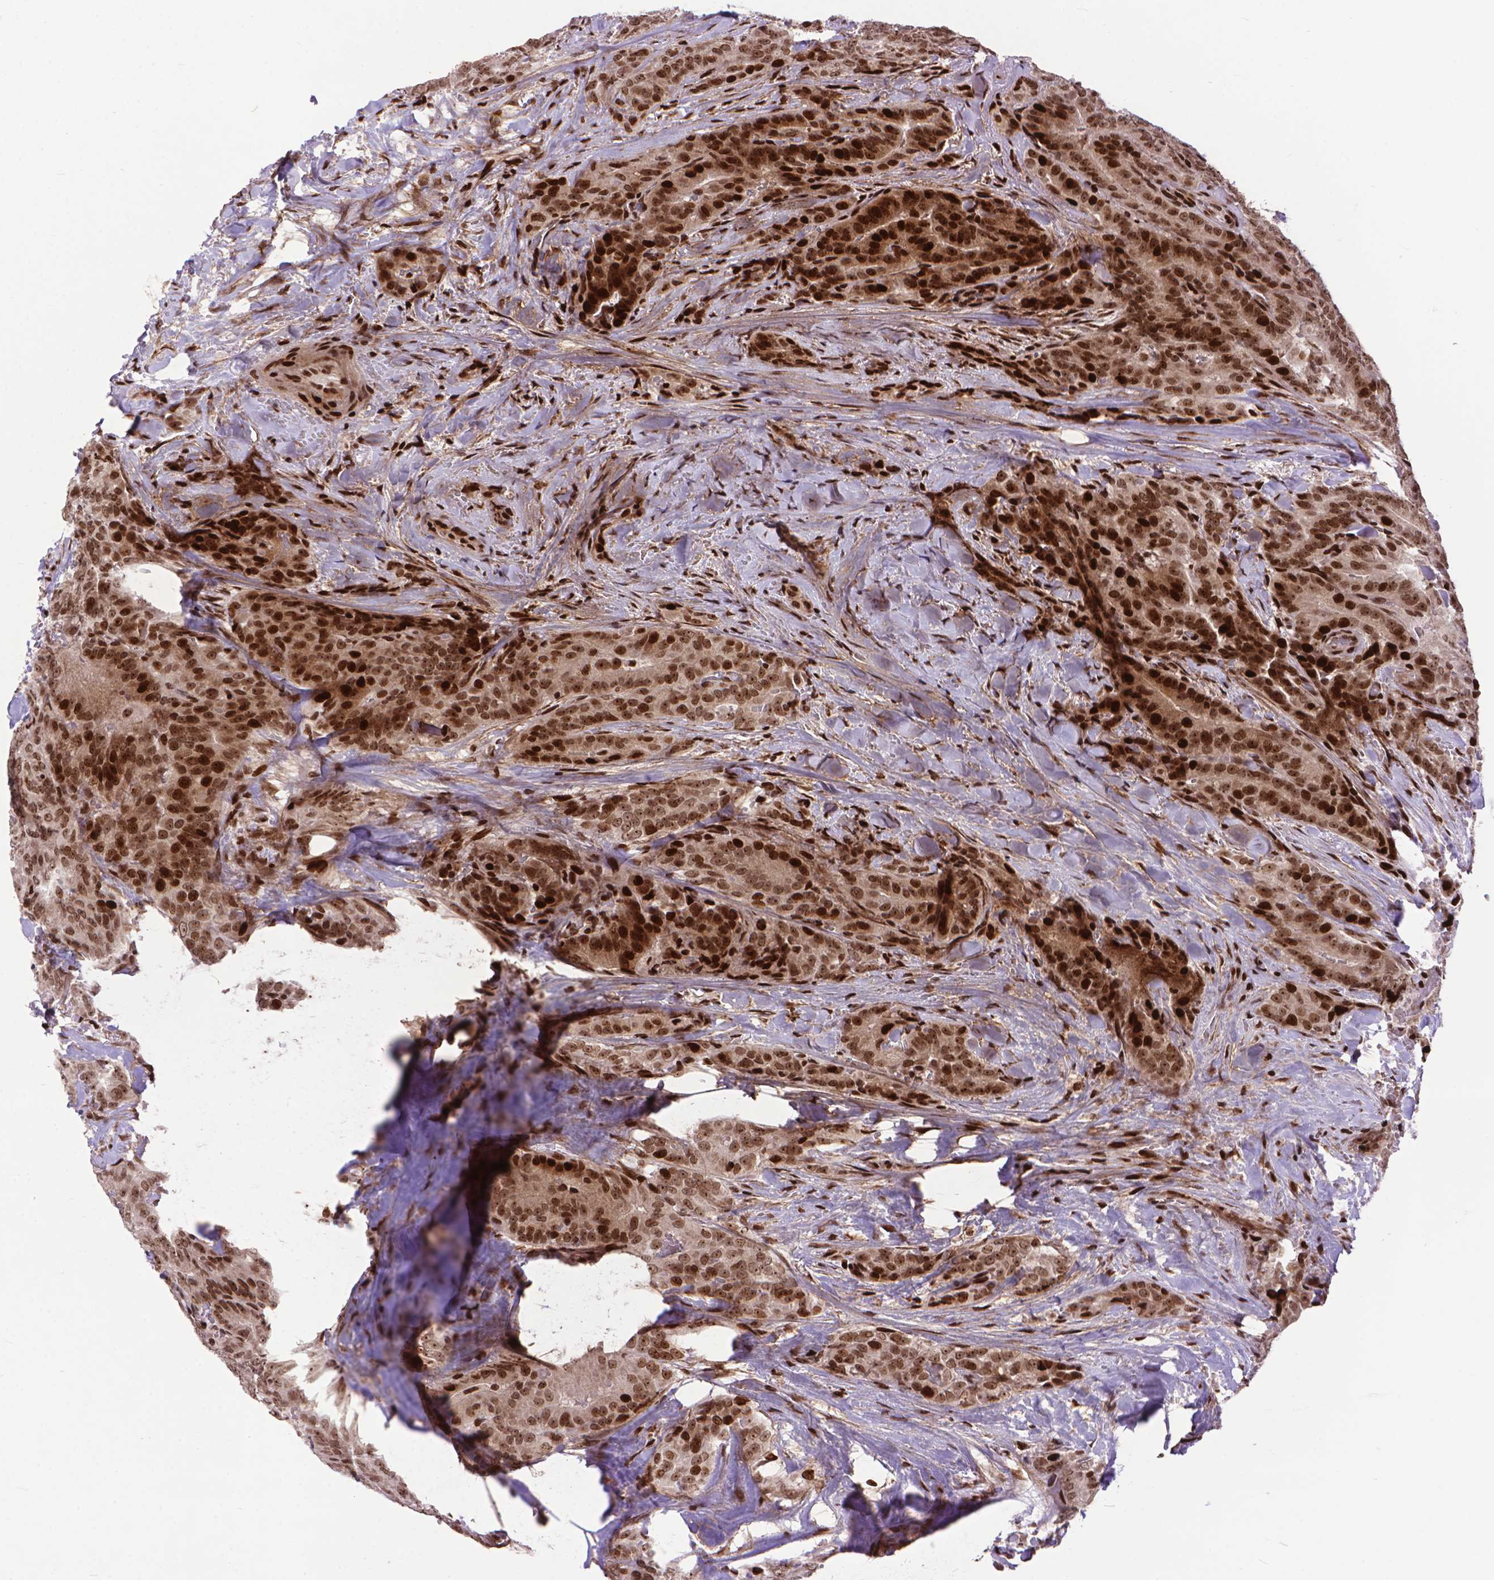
{"staining": {"intensity": "moderate", "quantity": ">75%", "location": "cytoplasmic/membranous,nuclear"}, "tissue": "thyroid cancer", "cell_type": "Tumor cells", "image_type": "cancer", "snomed": [{"axis": "morphology", "description": "Papillary adenocarcinoma, NOS"}, {"axis": "topography", "description": "Thyroid gland"}], "caption": "There is medium levels of moderate cytoplasmic/membranous and nuclear expression in tumor cells of thyroid papillary adenocarcinoma, as demonstrated by immunohistochemical staining (brown color).", "gene": "AMER1", "patient": {"sex": "male", "age": 61}}